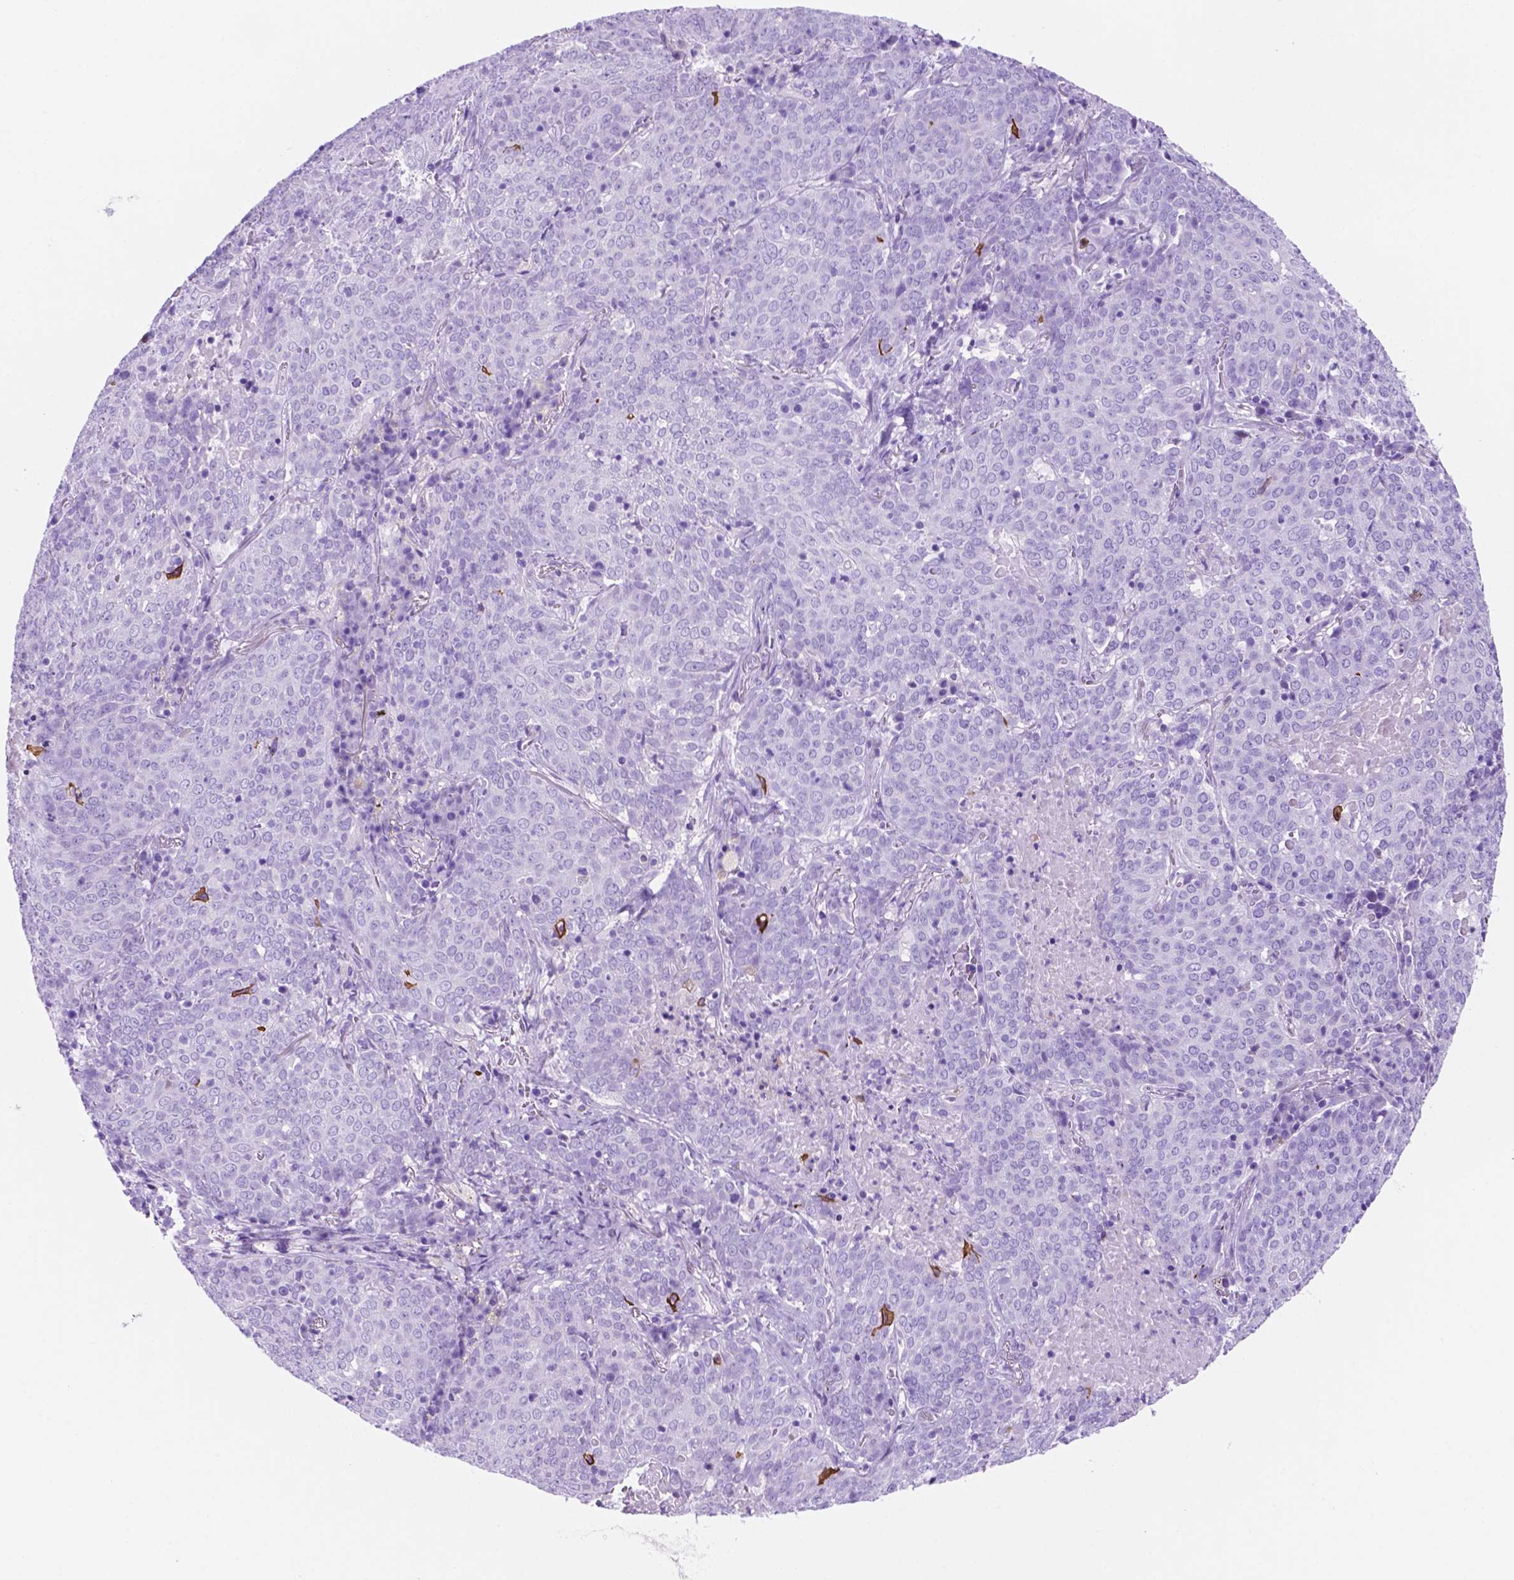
{"staining": {"intensity": "negative", "quantity": "none", "location": "none"}, "tissue": "lung cancer", "cell_type": "Tumor cells", "image_type": "cancer", "snomed": [{"axis": "morphology", "description": "Squamous cell carcinoma, NOS"}, {"axis": "topography", "description": "Lung"}], "caption": "Tumor cells show no significant staining in lung cancer.", "gene": "FOXB2", "patient": {"sex": "male", "age": 82}}